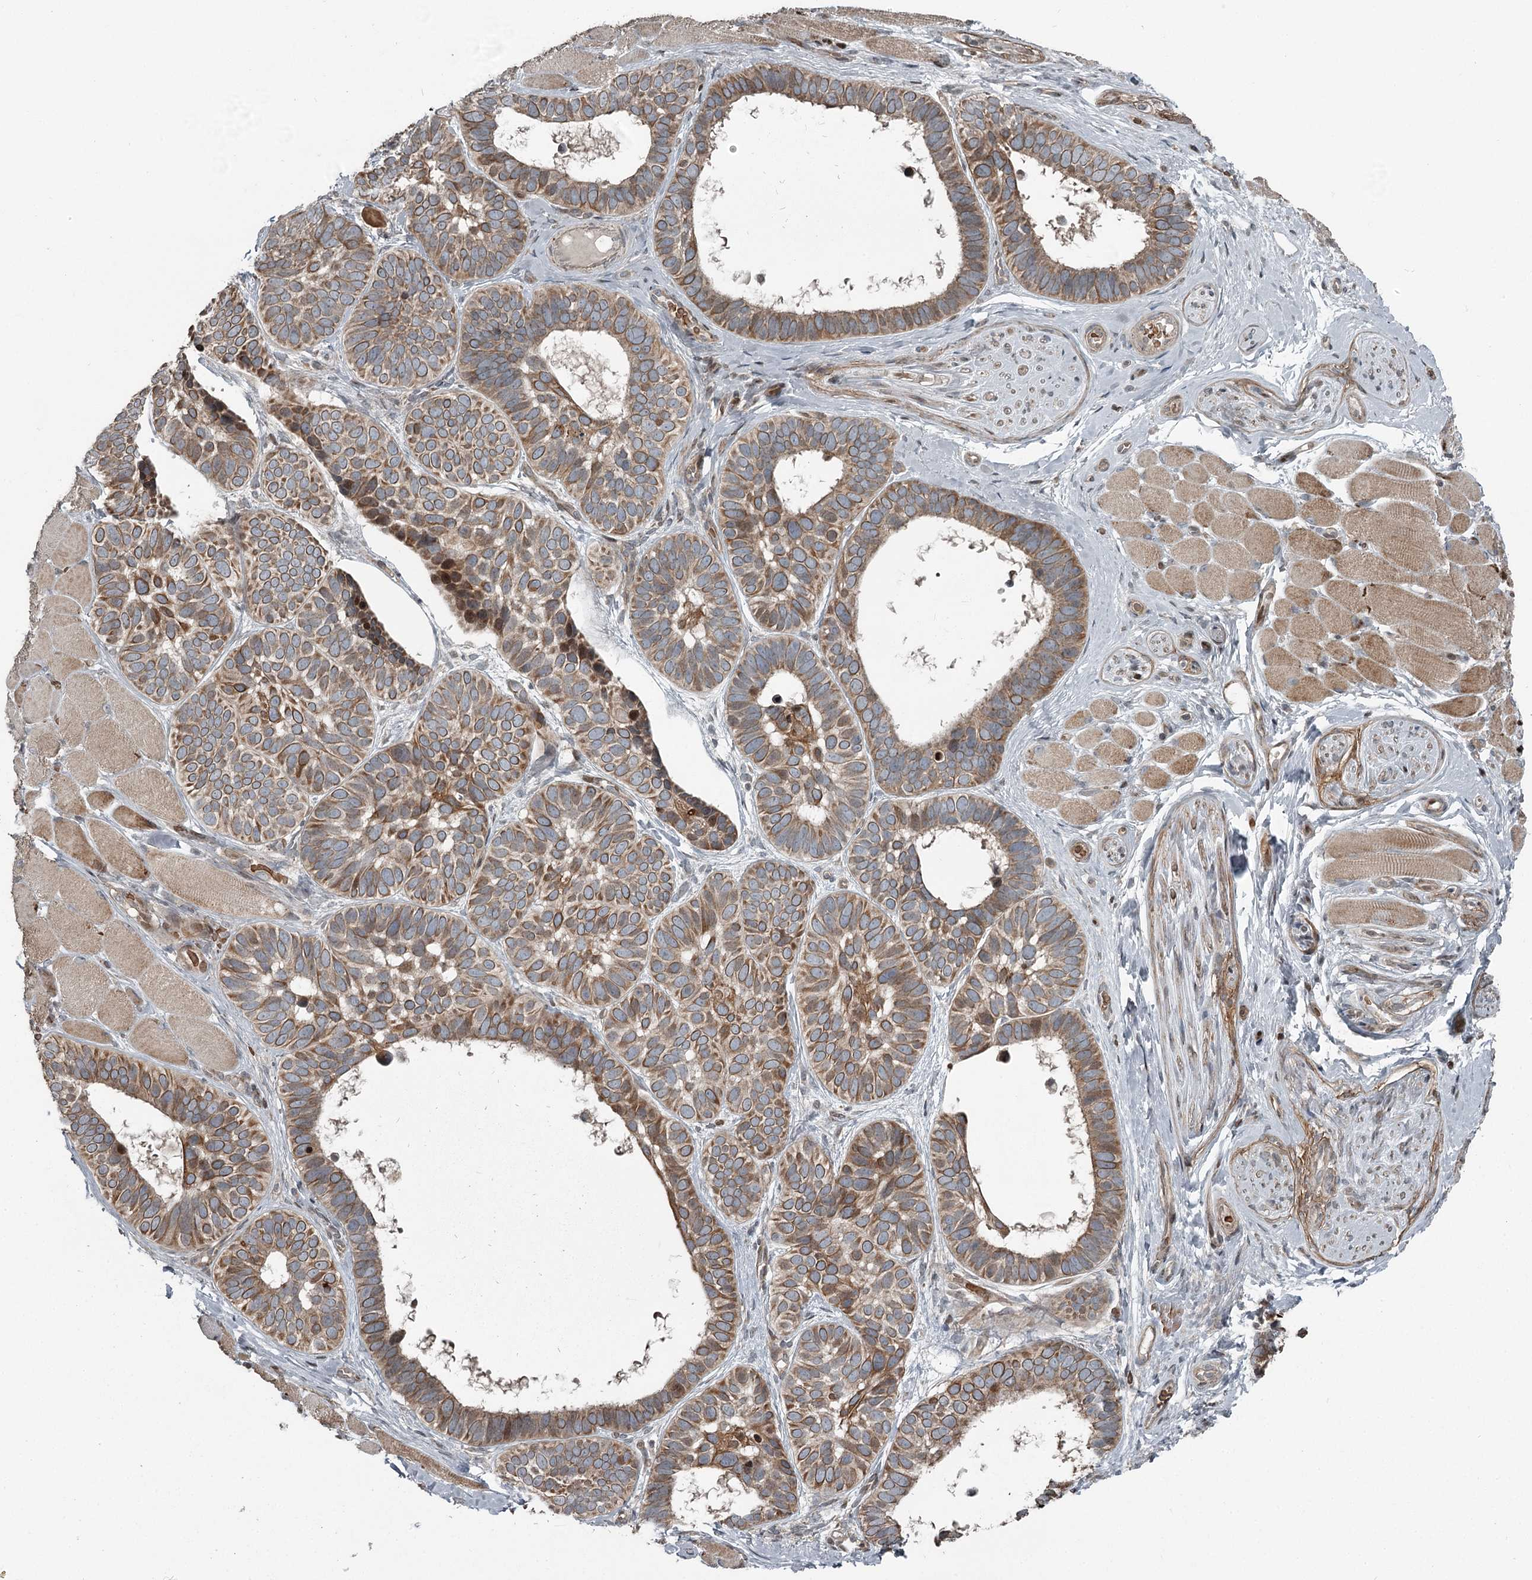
{"staining": {"intensity": "moderate", "quantity": ">75%", "location": "cytoplasmic/membranous"}, "tissue": "skin cancer", "cell_type": "Tumor cells", "image_type": "cancer", "snomed": [{"axis": "morphology", "description": "Basal cell carcinoma"}, {"axis": "topography", "description": "Skin"}], "caption": "Skin basal cell carcinoma tissue demonstrates moderate cytoplasmic/membranous positivity in approximately >75% of tumor cells, visualized by immunohistochemistry.", "gene": "RASSF8", "patient": {"sex": "male", "age": 62}}